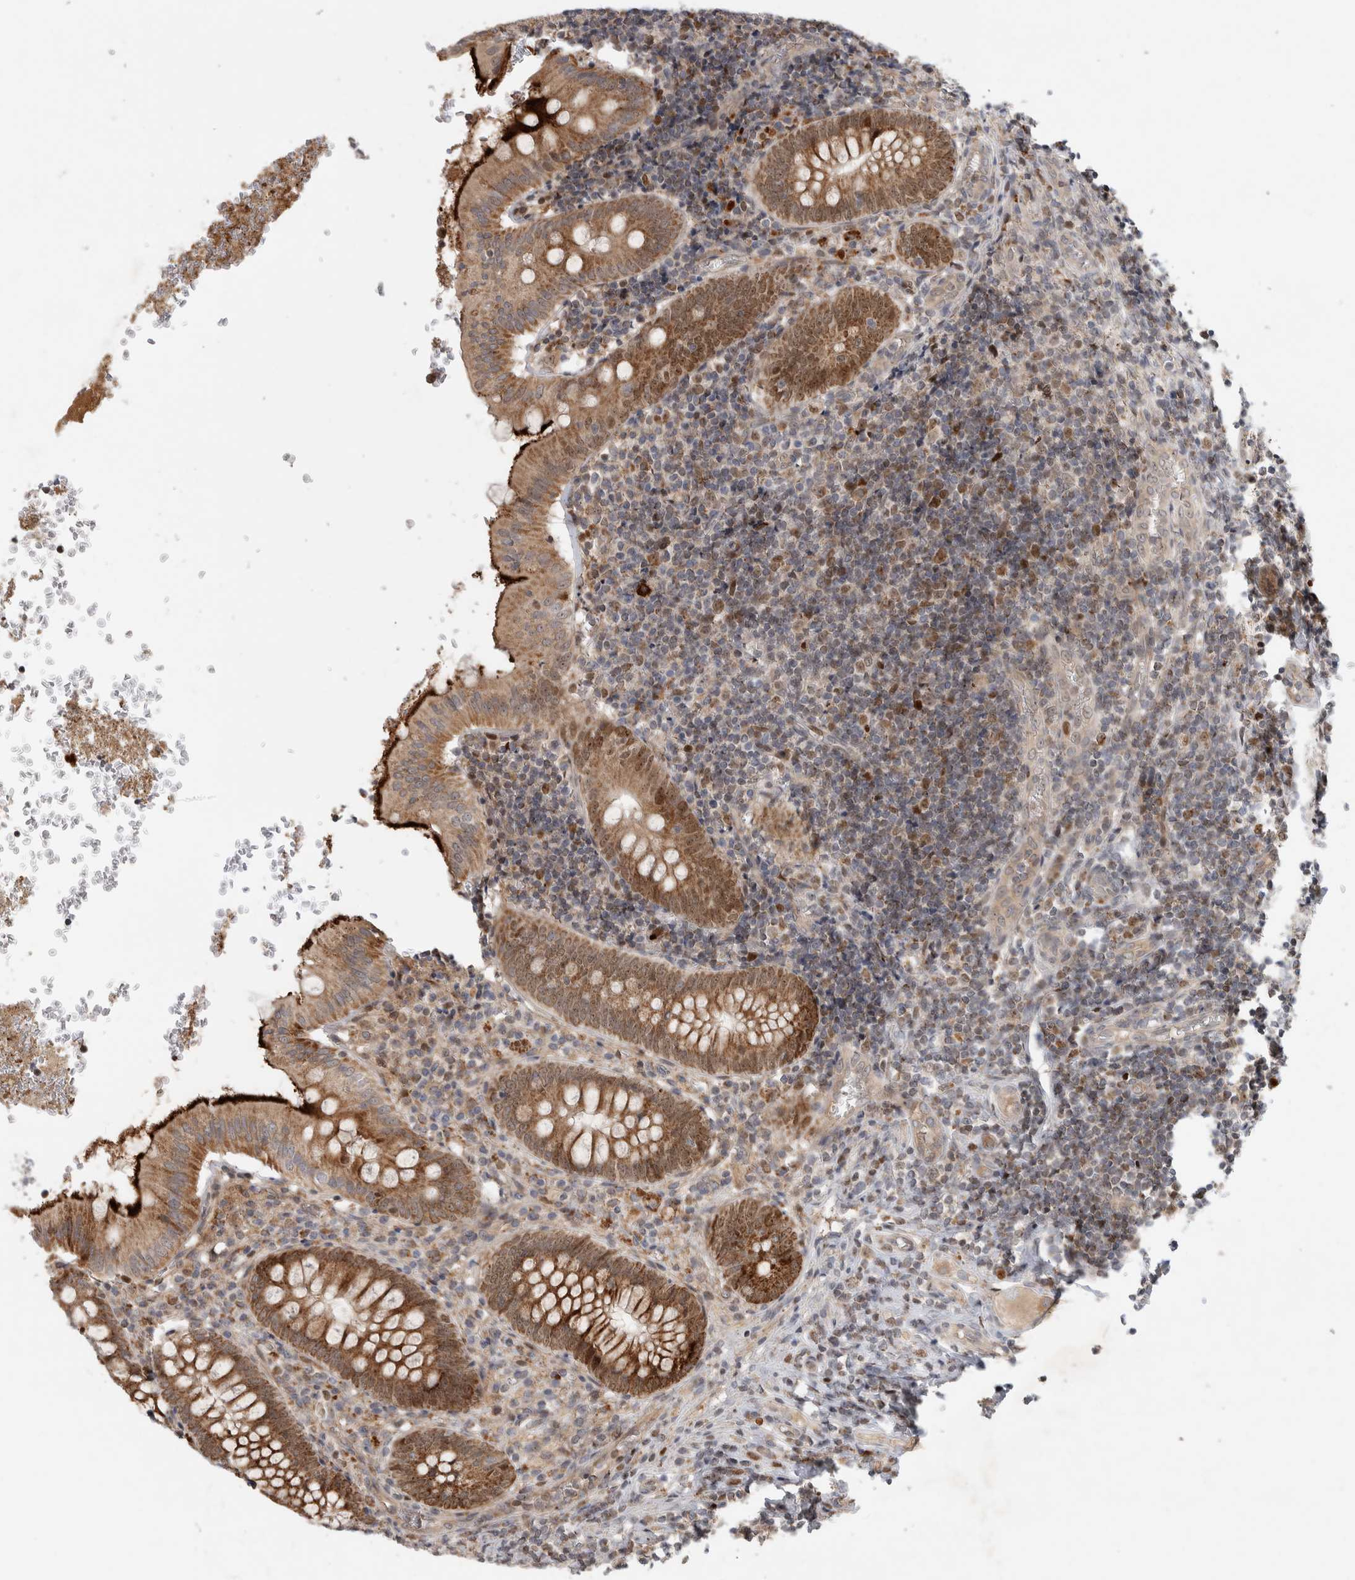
{"staining": {"intensity": "strong", "quantity": ">75%", "location": "cytoplasmic/membranous,nuclear"}, "tissue": "appendix", "cell_type": "Glandular cells", "image_type": "normal", "snomed": [{"axis": "morphology", "description": "Normal tissue, NOS"}, {"axis": "topography", "description": "Appendix"}], "caption": "High-power microscopy captured an immunohistochemistry (IHC) image of benign appendix, revealing strong cytoplasmic/membranous,nuclear positivity in approximately >75% of glandular cells. The staining was performed using DAB to visualize the protein expression in brown, while the nuclei were stained in blue with hematoxylin (Magnification: 20x).", "gene": "INSRR", "patient": {"sex": "male", "age": 8}}